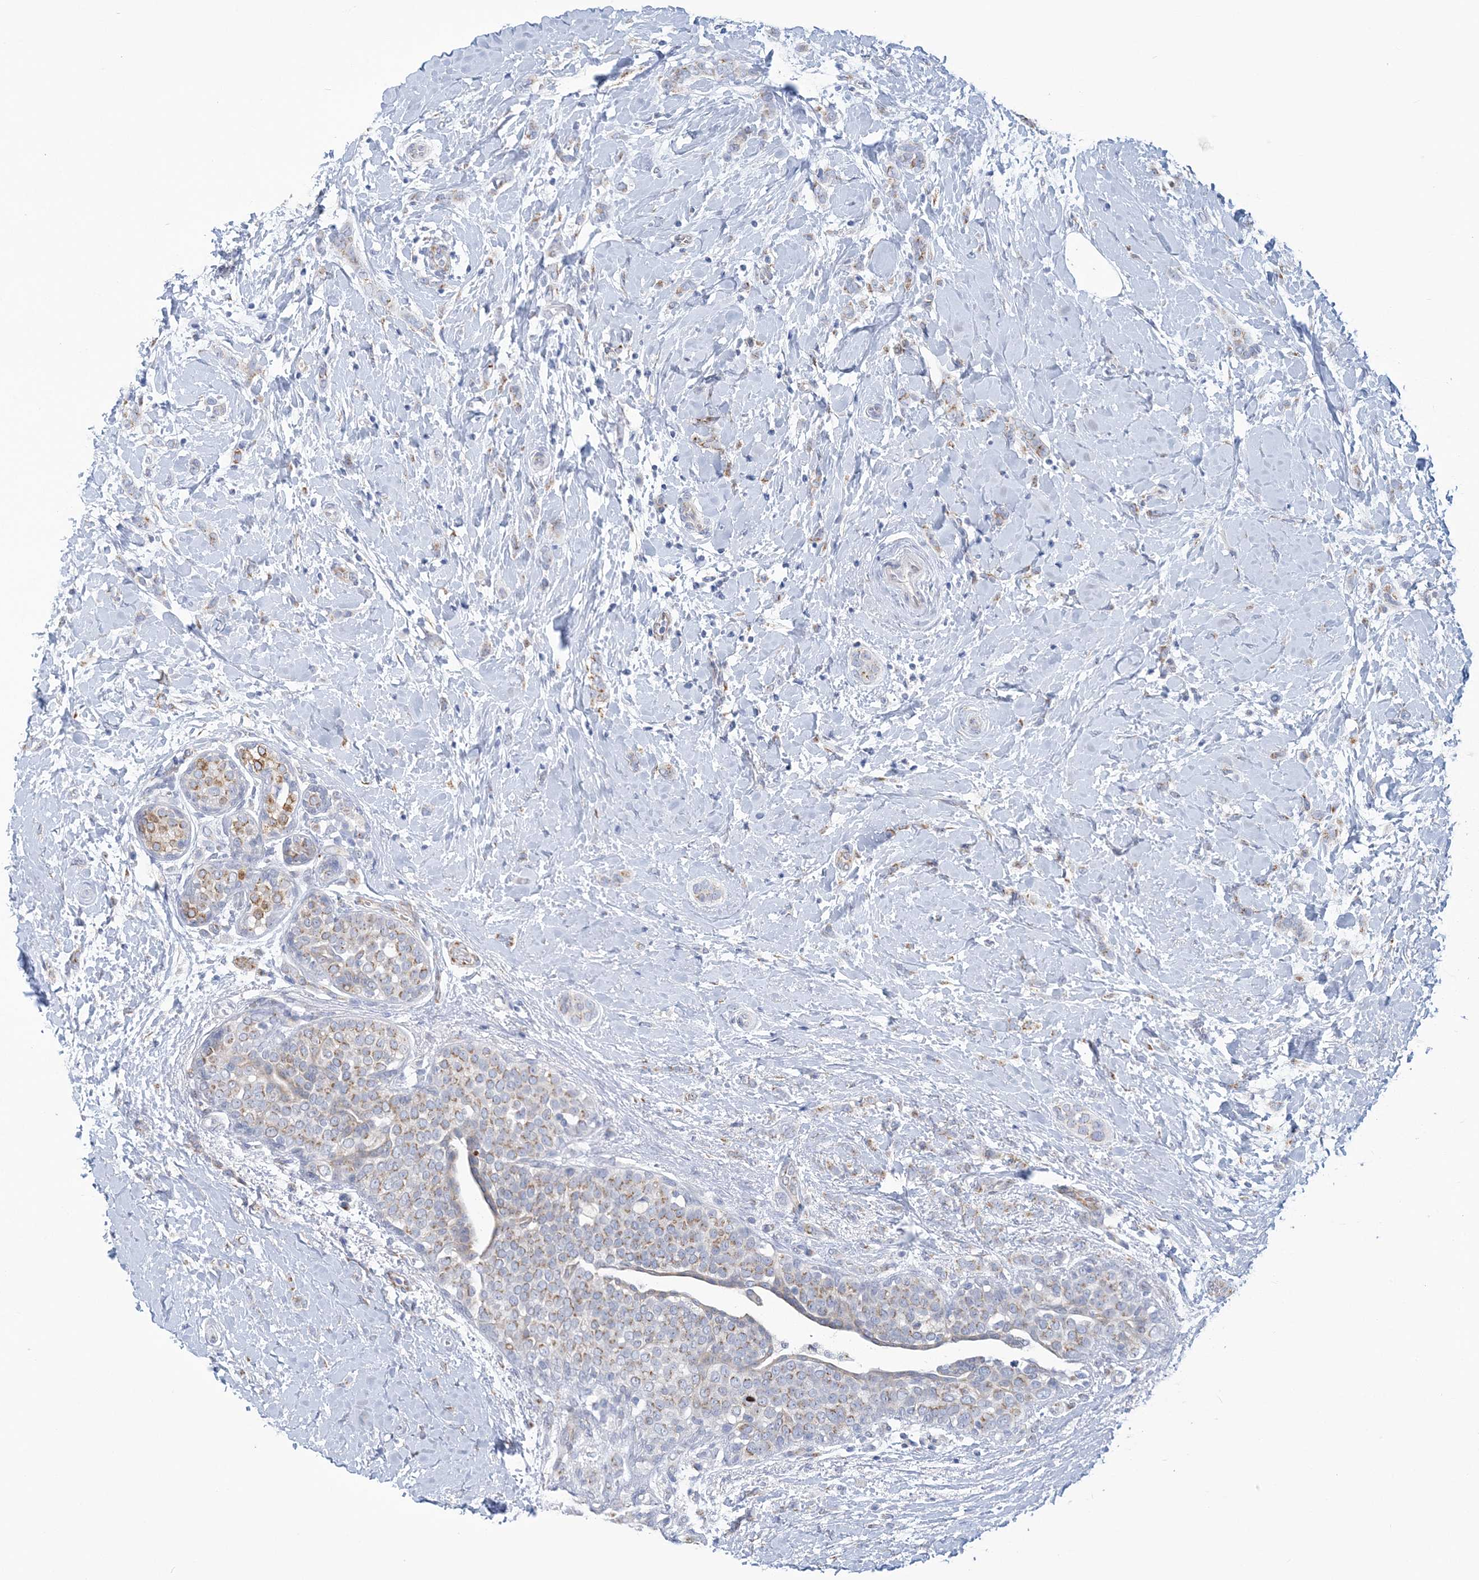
{"staining": {"intensity": "moderate", "quantity": ">75%", "location": "cytoplasmic/membranous"}, "tissue": "breast cancer", "cell_type": "Tumor cells", "image_type": "cancer", "snomed": [{"axis": "morphology", "description": "Lobular carcinoma, in situ"}, {"axis": "morphology", "description": "Lobular carcinoma"}, {"axis": "topography", "description": "Breast"}], "caption": "An immunohistochemistry (IHC) micrograph of neoplastic tissue is shown. Protein staining in brown labels moderate cytoplasmic/membranous positivity in lobular carcinoma (breast) within tumor cells.", "gene": "PLEKHG4B", "patient": {"sex": "female", "age": 41}}